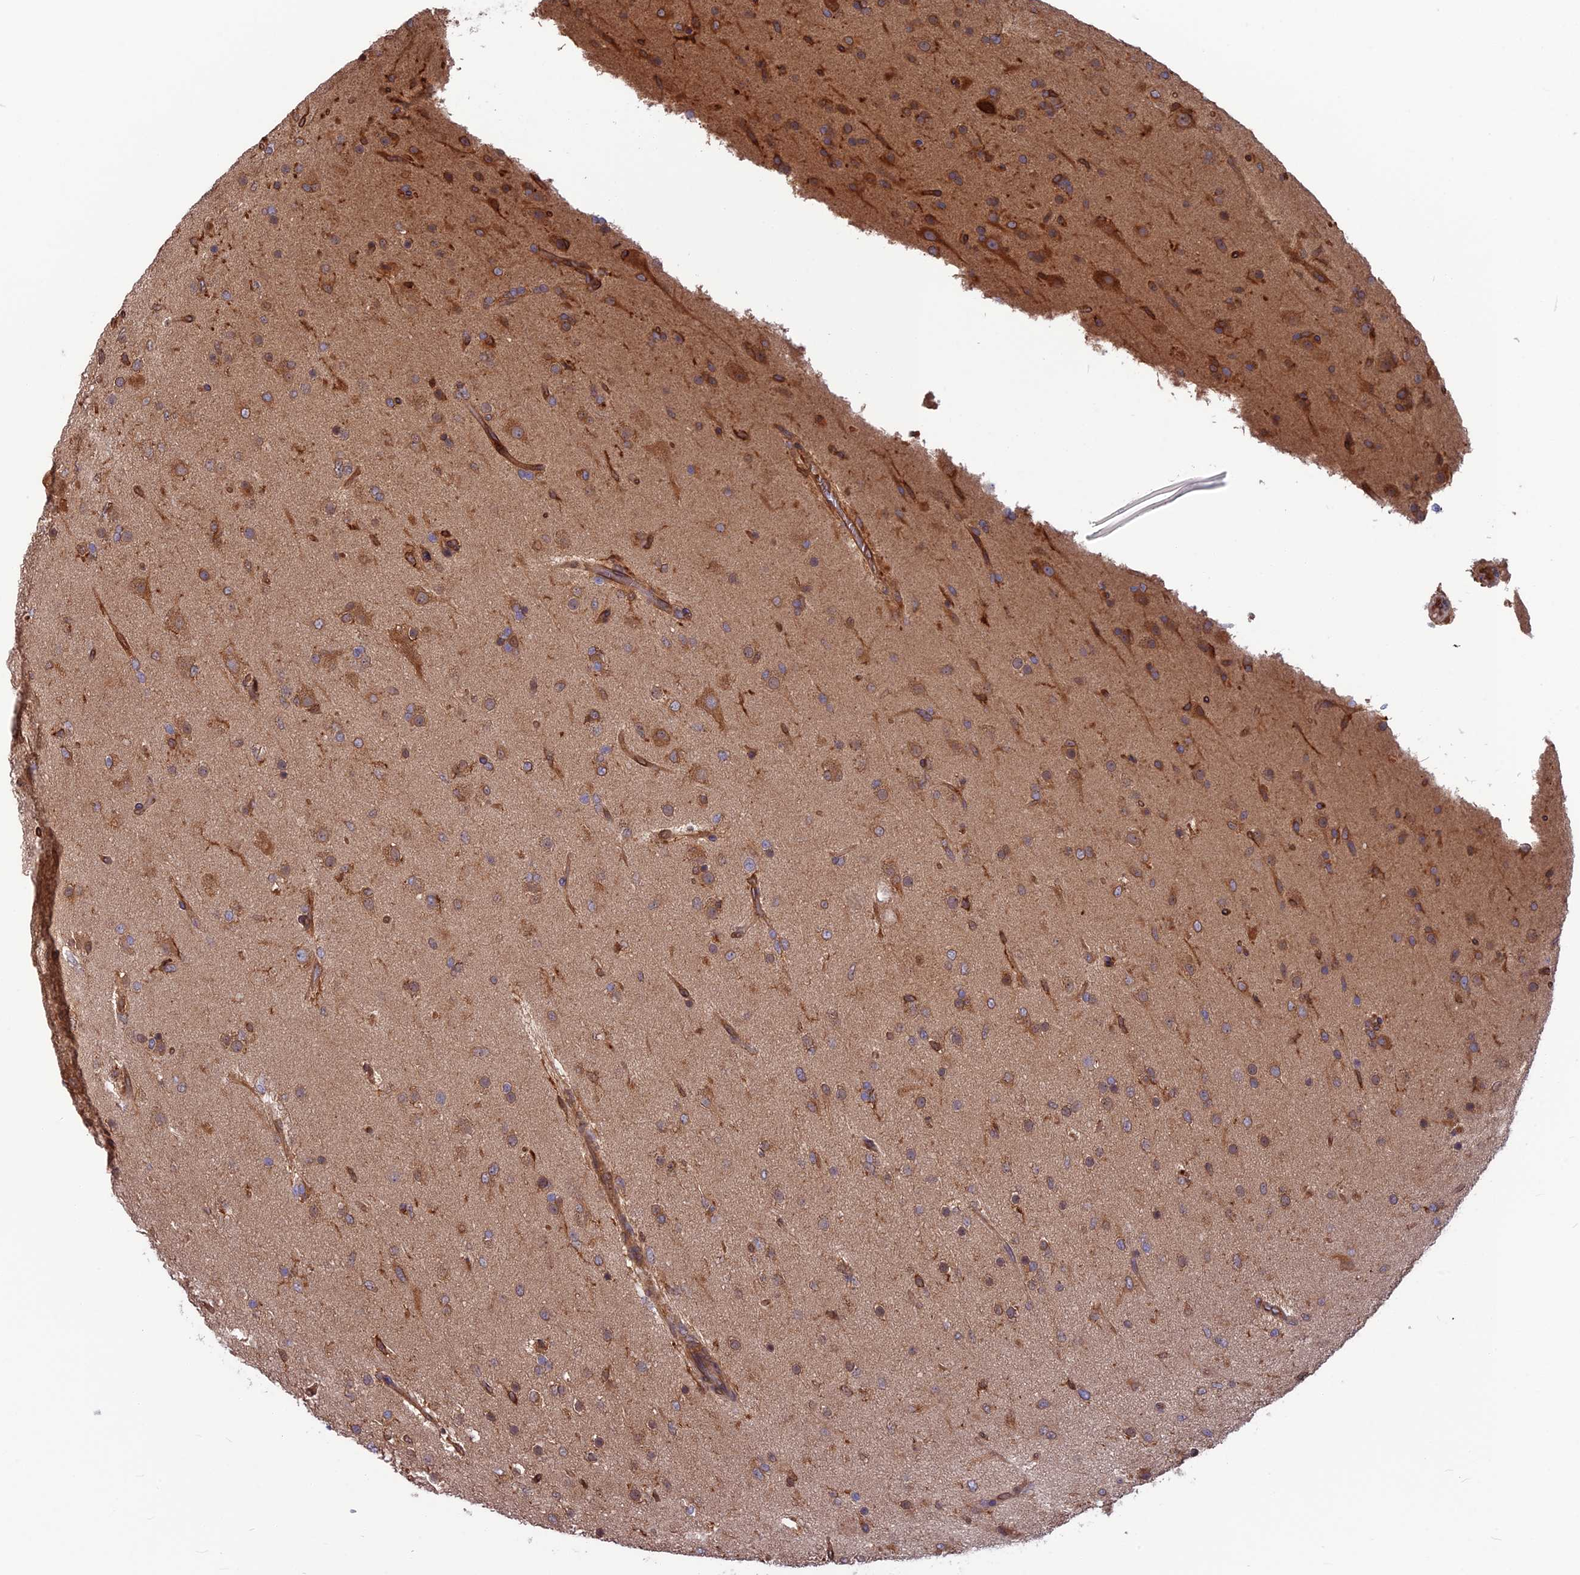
{"staining": {"intensity": "moderate", "quantity": "<25%", "location": "cytoplasmic/membranous"}, "tissue": "glioma", "cell_type": "Tumor cells", "image_type": "cancer", "snomed": [{"axis": "morphology", "description": "Glioma, malignant, Low grade"}, {"axis": "topography", "description": "Brain"}], "caption": "An image showing moderate cytoplasmic/membranous staining in approximately <25% of tumor cells in glioma, as visualized by brown immunohistochemical staining.", "gene": "WDR1", "patient": {"sex": "male", "age": 65}}